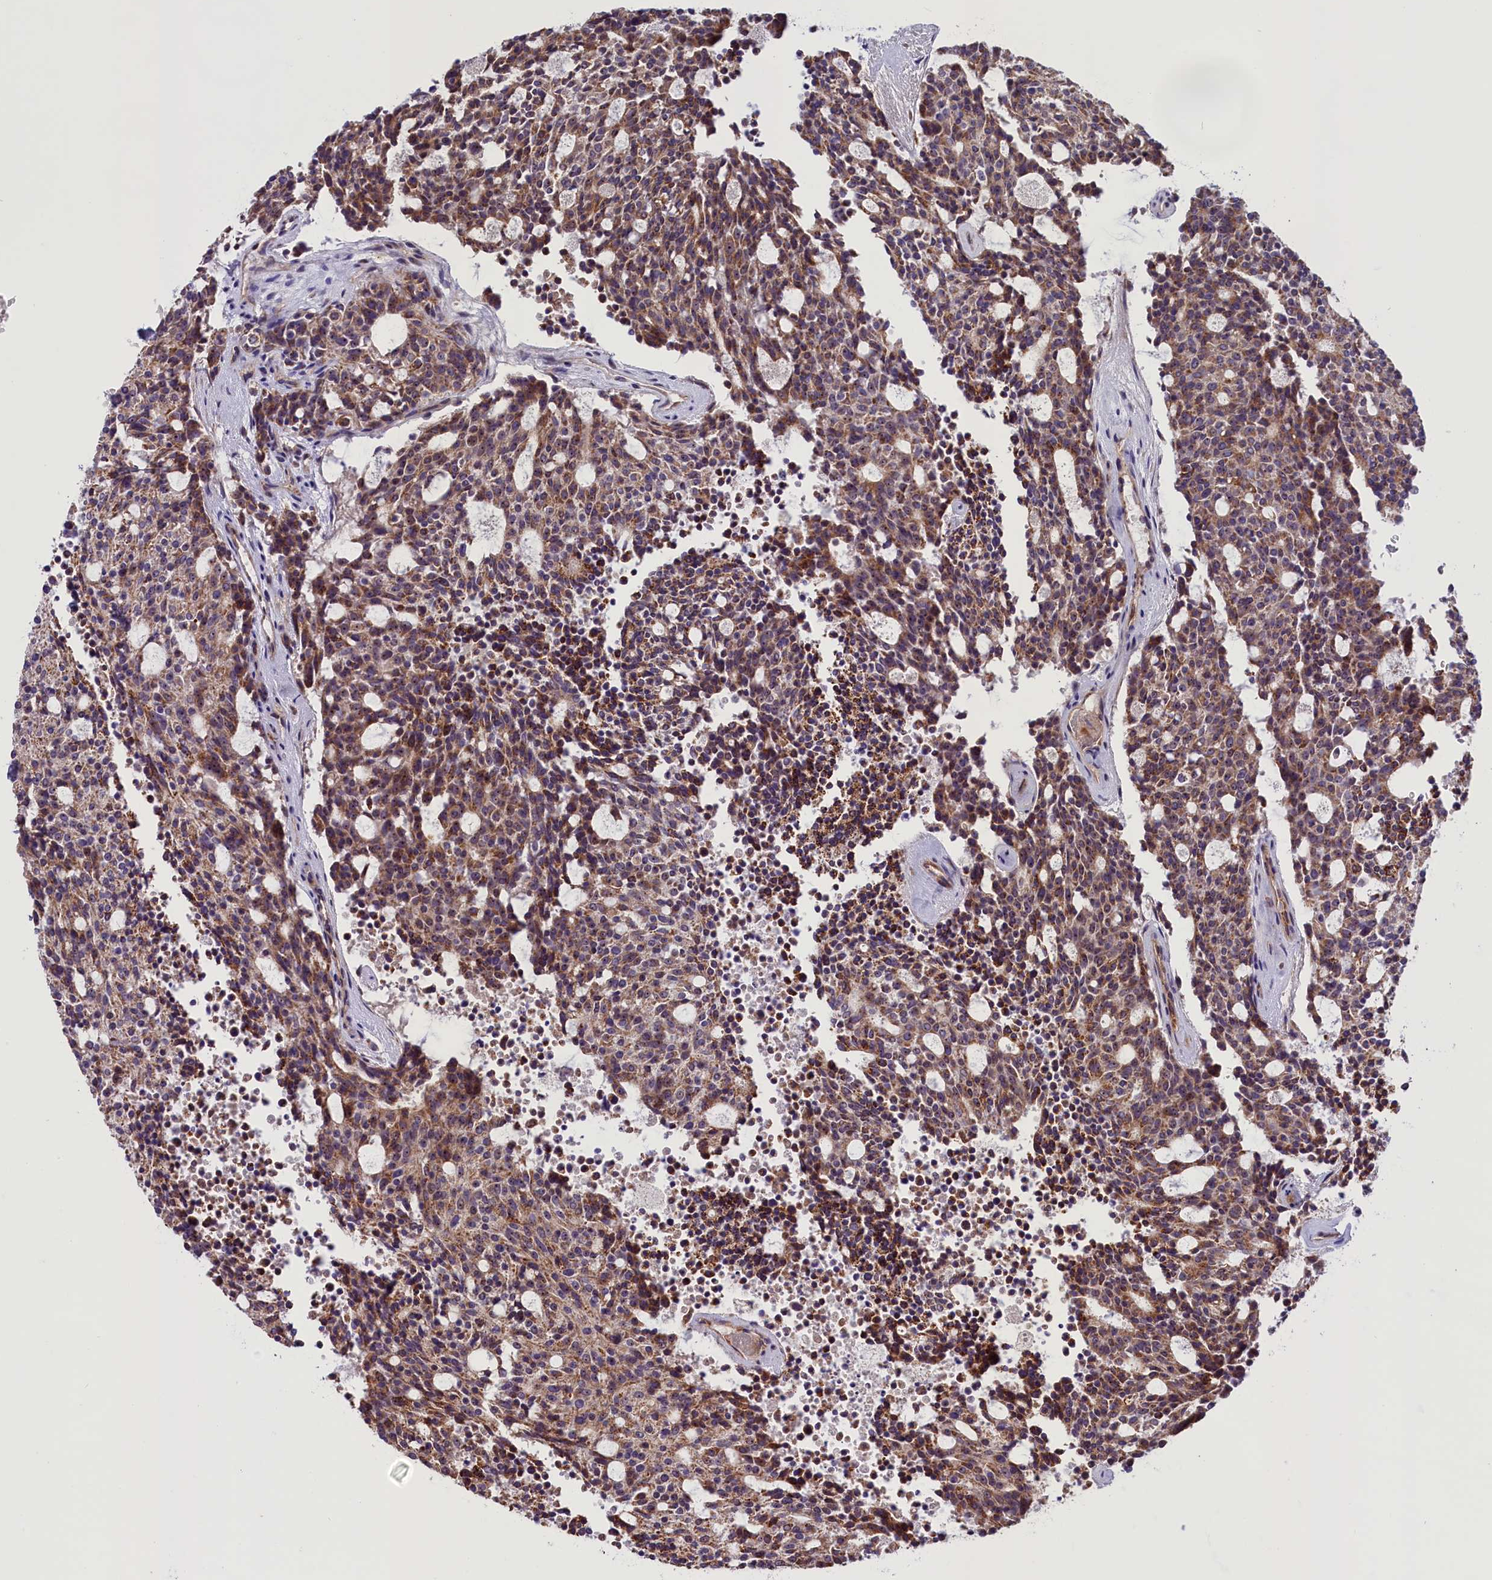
{"staining": {"intensity": "moderate", "quantity": ">75%", "location": "cytoplasmic/membranous"}, "tissue": "carcinoid", "cell_type": "Tumor cells", "image_type": "cancer", "snomed": [{"axis": "morphology", "description": "Carcinoid, malignant, NOS"}, {"axis": "topography", "description": "Pancreas"}], "caption": "Moderate cytoplasmic/membranous positivity is appreciated in approximately >75% of tumor cells in malignant carcinoid. Nuclei are stained in blue.", "gene": "FRY", "patient": {"sex": "female", "age": 54}}